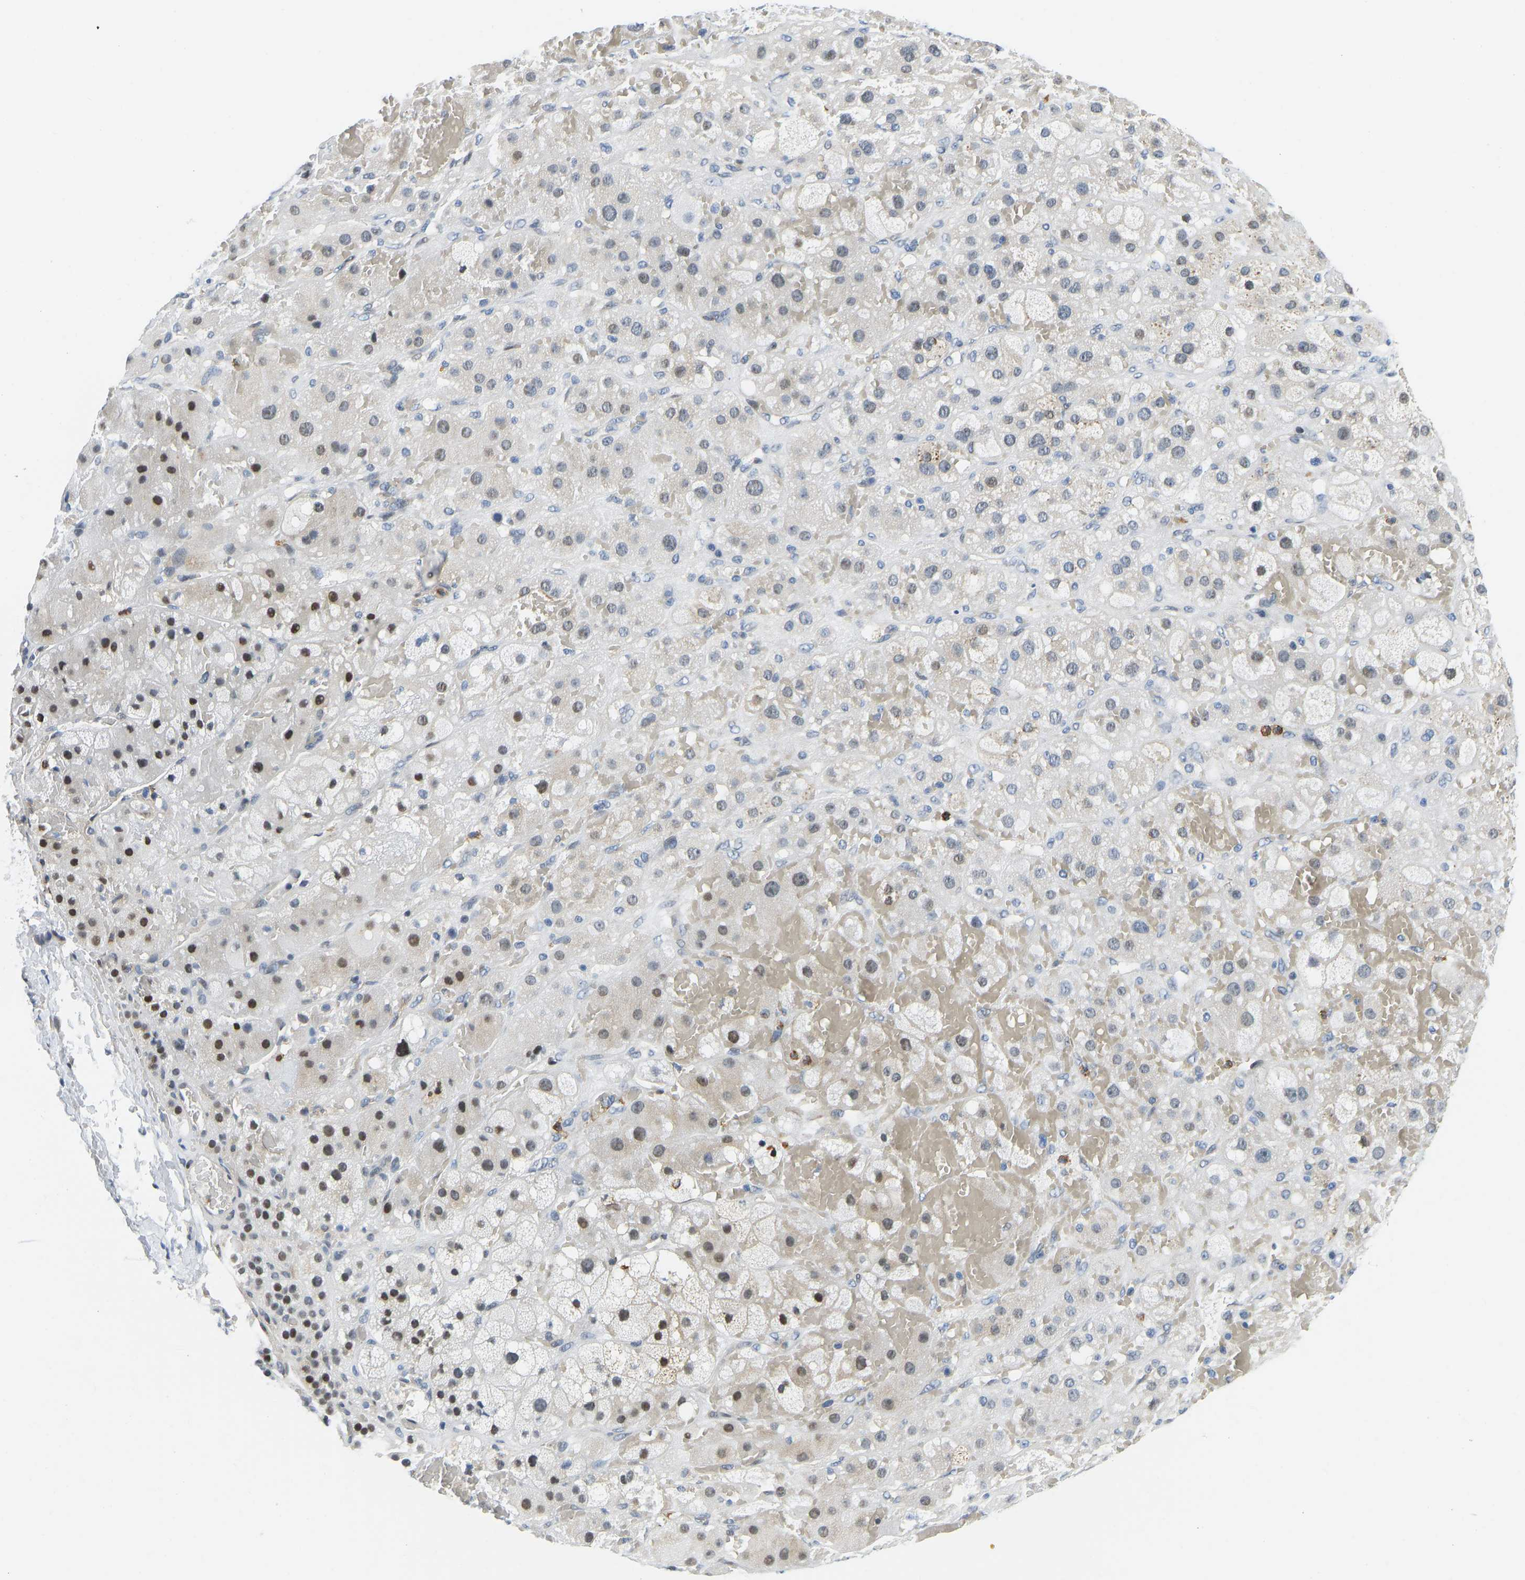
{"staining": {"intensity": "moderate", "quantity": "25%-75%", "location": "cytoplasmic/membranous,nuclear"}, "tissue": "adrenal gland", "cell_type": "Glandular cells", "image_type": "normal", "snomed": [{"axis": "morphology", "description": "Normal tissue, NOS"}, {"axis": "topography", "description": "Adrenal gland"}], "caption": "Immunohistochemistry (IHC) of unremarkable human adrenal gland demonstrates medium levels of moderate cytoplasmic/membranous,nuclear expression in about 25%-75% of glandular cells.", "gene": "HDAC5", "patient": {"sex": "female", "age": 47}}